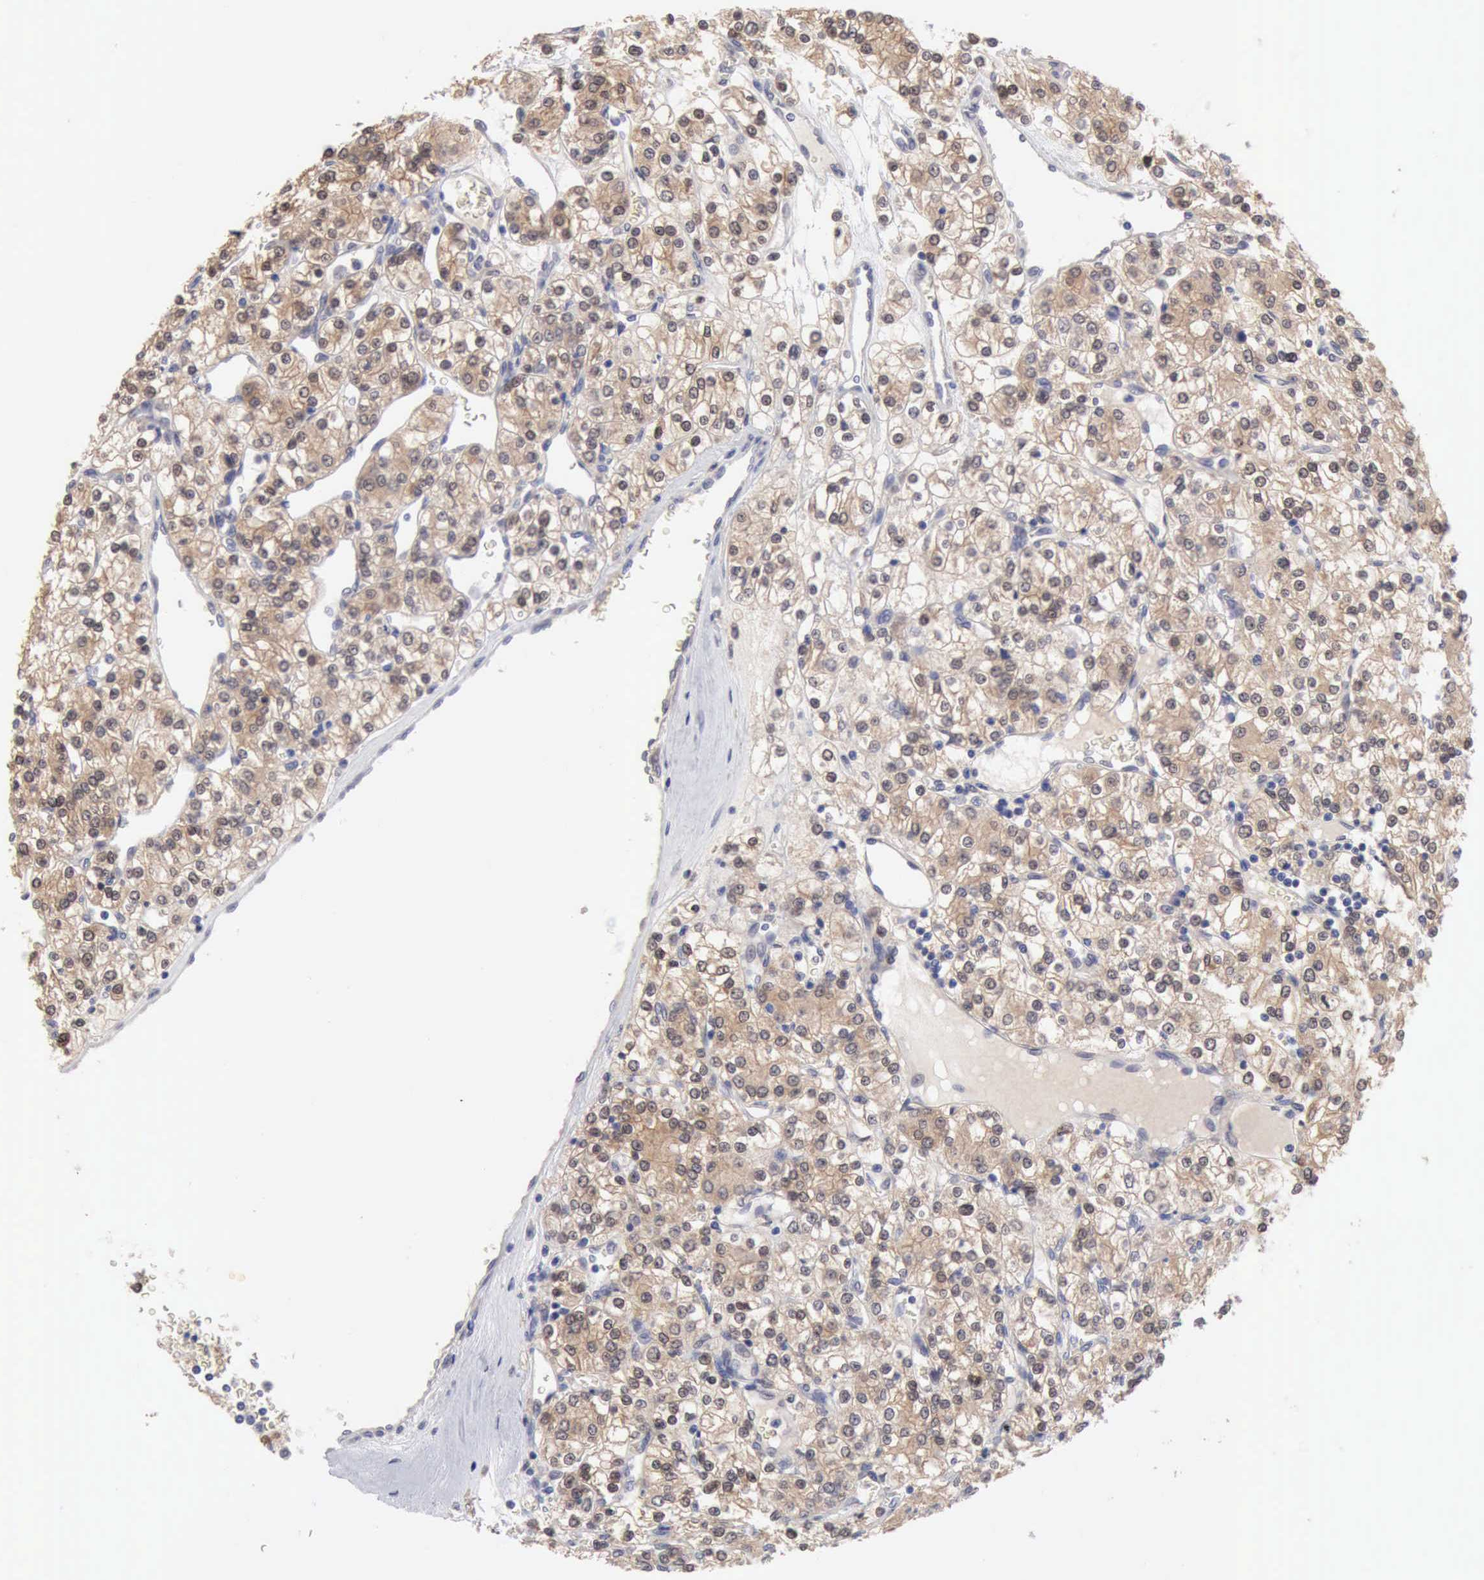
{"staining": {"intensity": "moderate", "quantity": "25%-75%", "location": "cytoplasmic/membranous,nuclear"}, "tissue": "renal cancer", "cell_type": "Tumor cells", "image_type": "cancer", "snomed": [{"axis": "morphology", "description": "Adenocarcinoma, NOS"}, {"axis": "topography", "description": "Kidney"}], "caption": "IHC image of human renal adenocarcinoma stained for a protein (brown), which demonstrates medium levels of moderate cytoplasmic/membranous and nuclear positivity in about 25%-75% of tumor cells.", "gene": "PTGR2", "patient": {"sex": "female", "age": 62}}